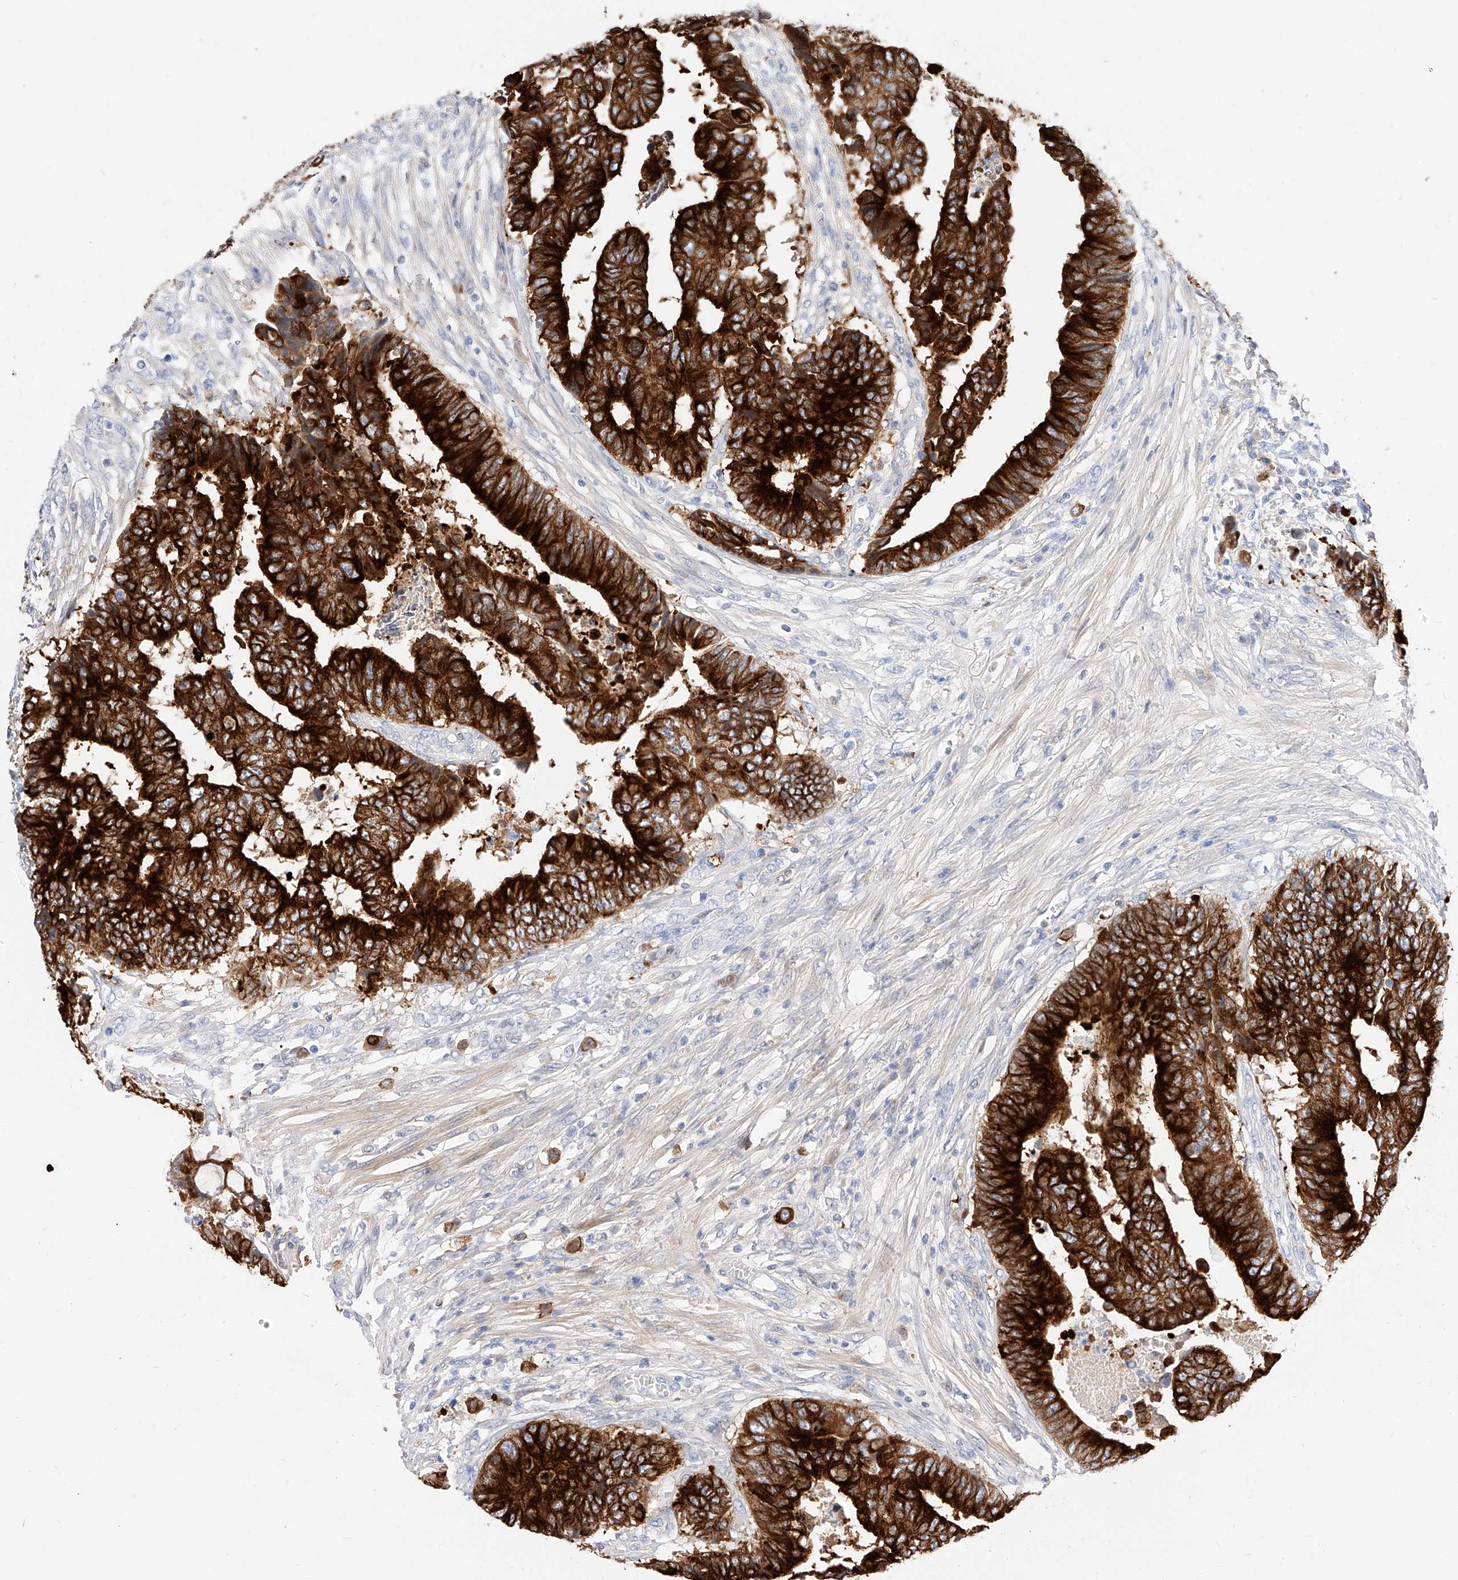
{"staining": {"intensity": "strong", "quantity": ">75%", "location": "cytoplasmic/membranous"}, "tissue": "colorectal cancer", "cell_type": "Tumor cells", "image_type": "cancer", "snomed": [{"axis": "morphology", "description": "Adenocarcinoma, NOS"}, {"axis": "topography", "description": "Rectum"}], "caption": "Colorectal adenocarcinoma stained with IHC displays strong cytoplasmic/membranous staining in about >75% of tumor cells.", "gene": "MAP7", "patient": {"sex": "male", "age": 84}}